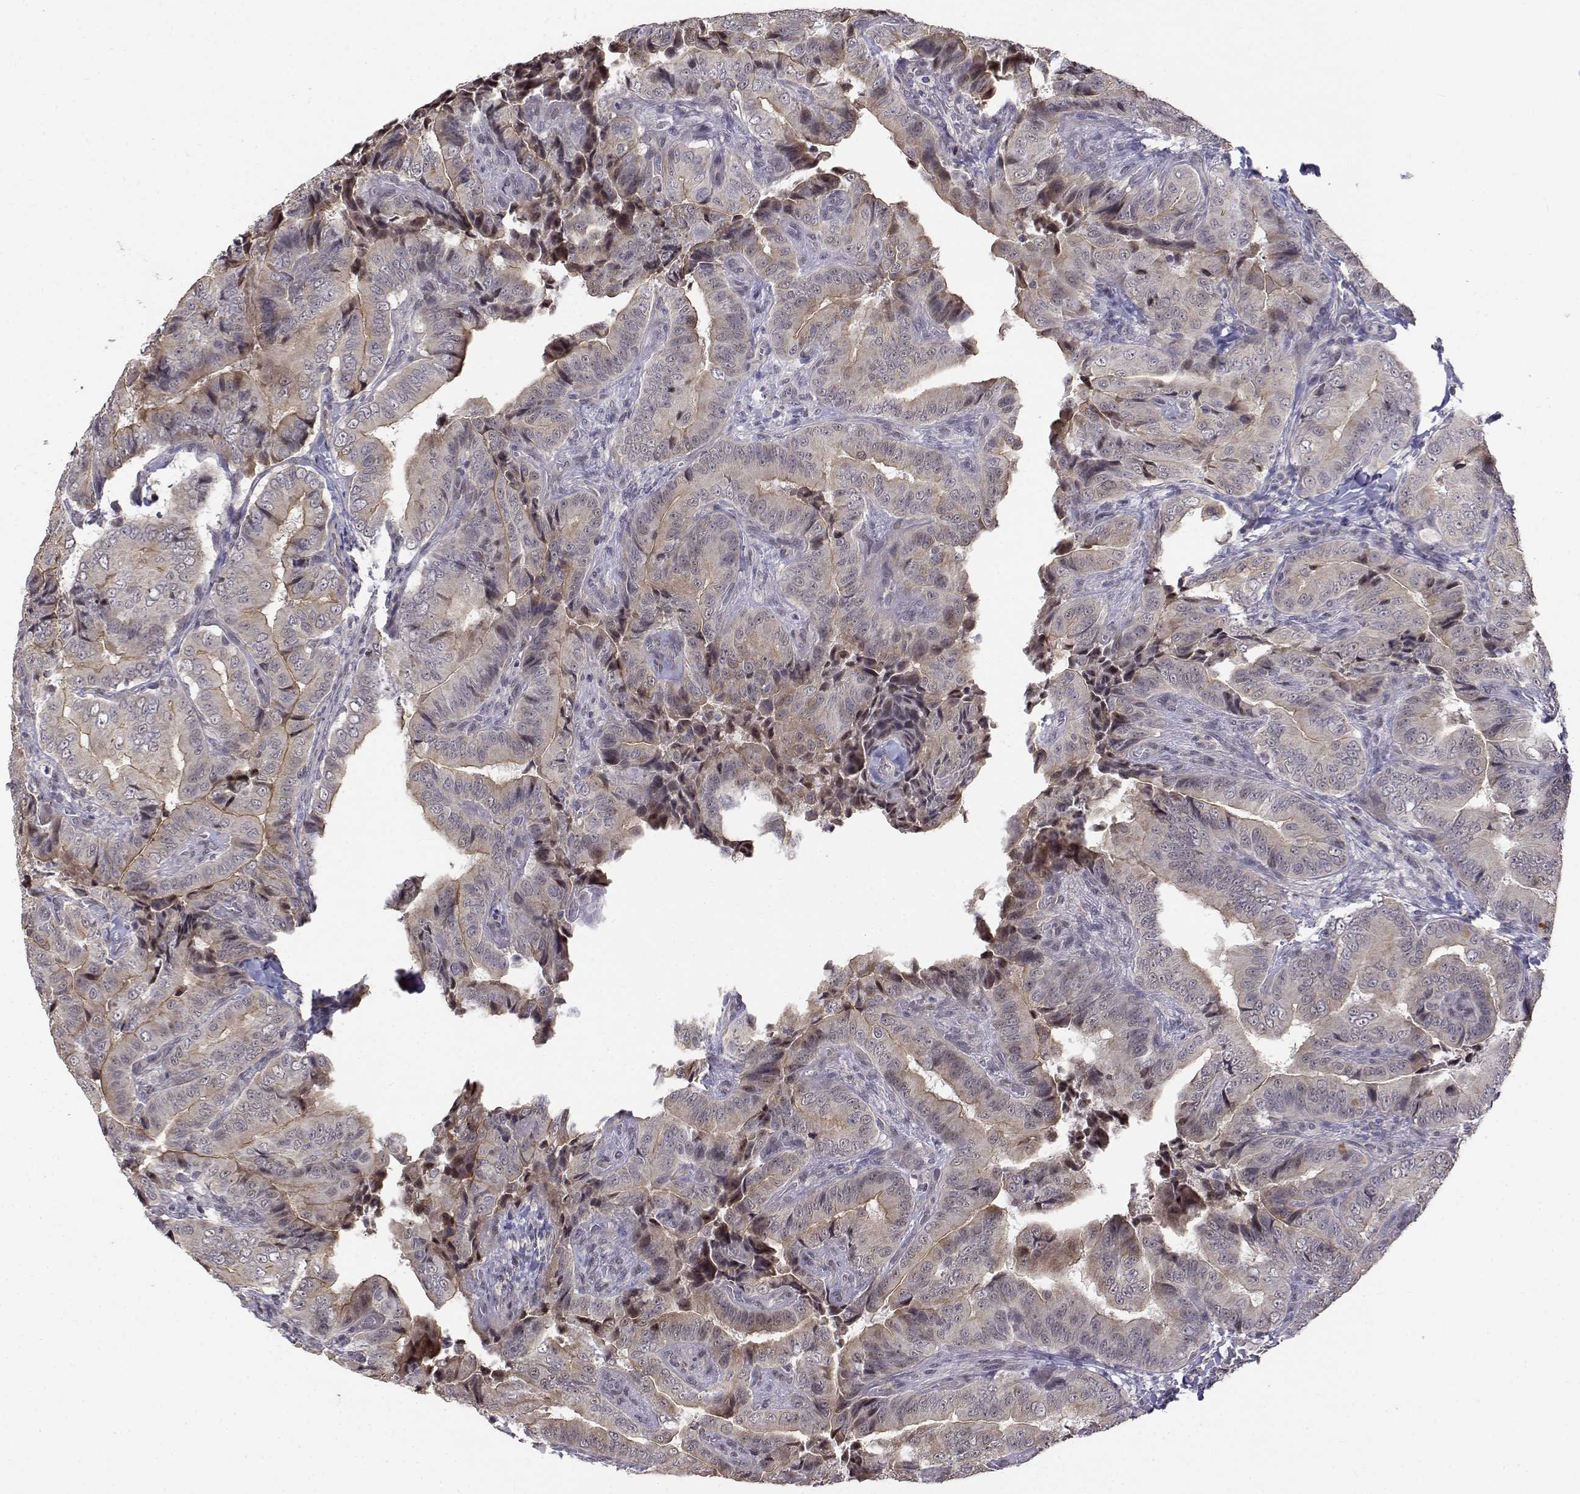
{"staining": {"intensity": "negative", "quantity": "none", "location": "none"}, "tissue": "thyroid cancer", "cell_type": "Tumor cells", "image_type": "cancer", "snomed": [{"axis": "morphology", "description": "Papillary adenocarcinoma, NOS"}, {"axis": "topography", "description": "Thyroid gland"}], "caption": "Thyroid papillary adenocarcinoma stained for a protein using IHC displays no positivity tumor cells.", "gene": "ITGA7", "patient": {"sex": "male", "age": 61}}